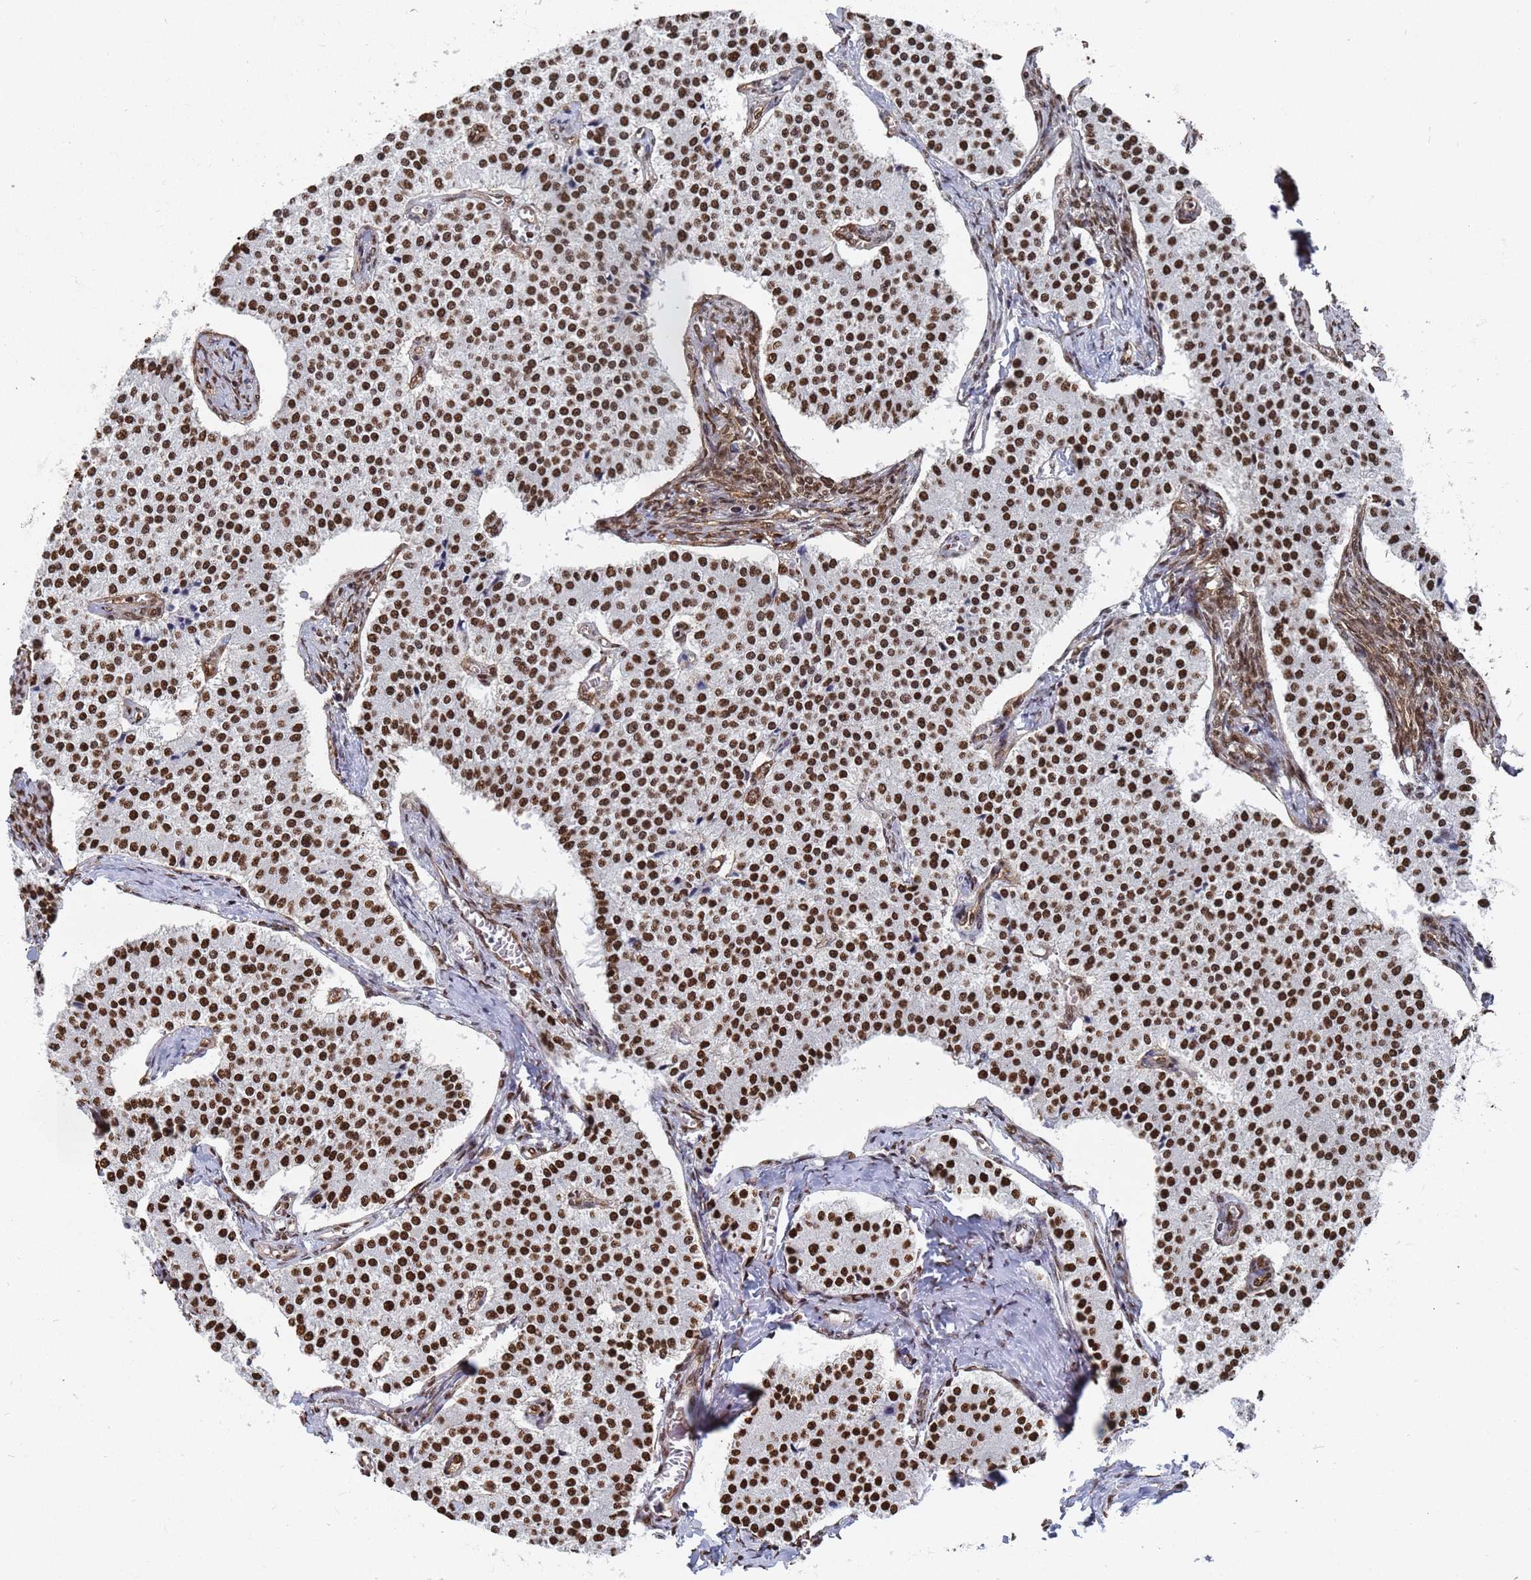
{"staining": {"intensity": "strong", "quantity": ">75%", "location": "nuclear"}, "tissue": "carcinoid", "cell_type": "Tumor cells", "image_type": "cancer", "snomed": [{"axis": "morphology", "description": "Carcinoid, malignant, NOS"}, {"axis": "topography", "description": "Colon"}], "caption": "Strong nuclear staining is appreciated in approximately >75% of tumor cells in carcinoid.", "gene": "RAVER2", "patient": {"sex": "female", "age": 52}}